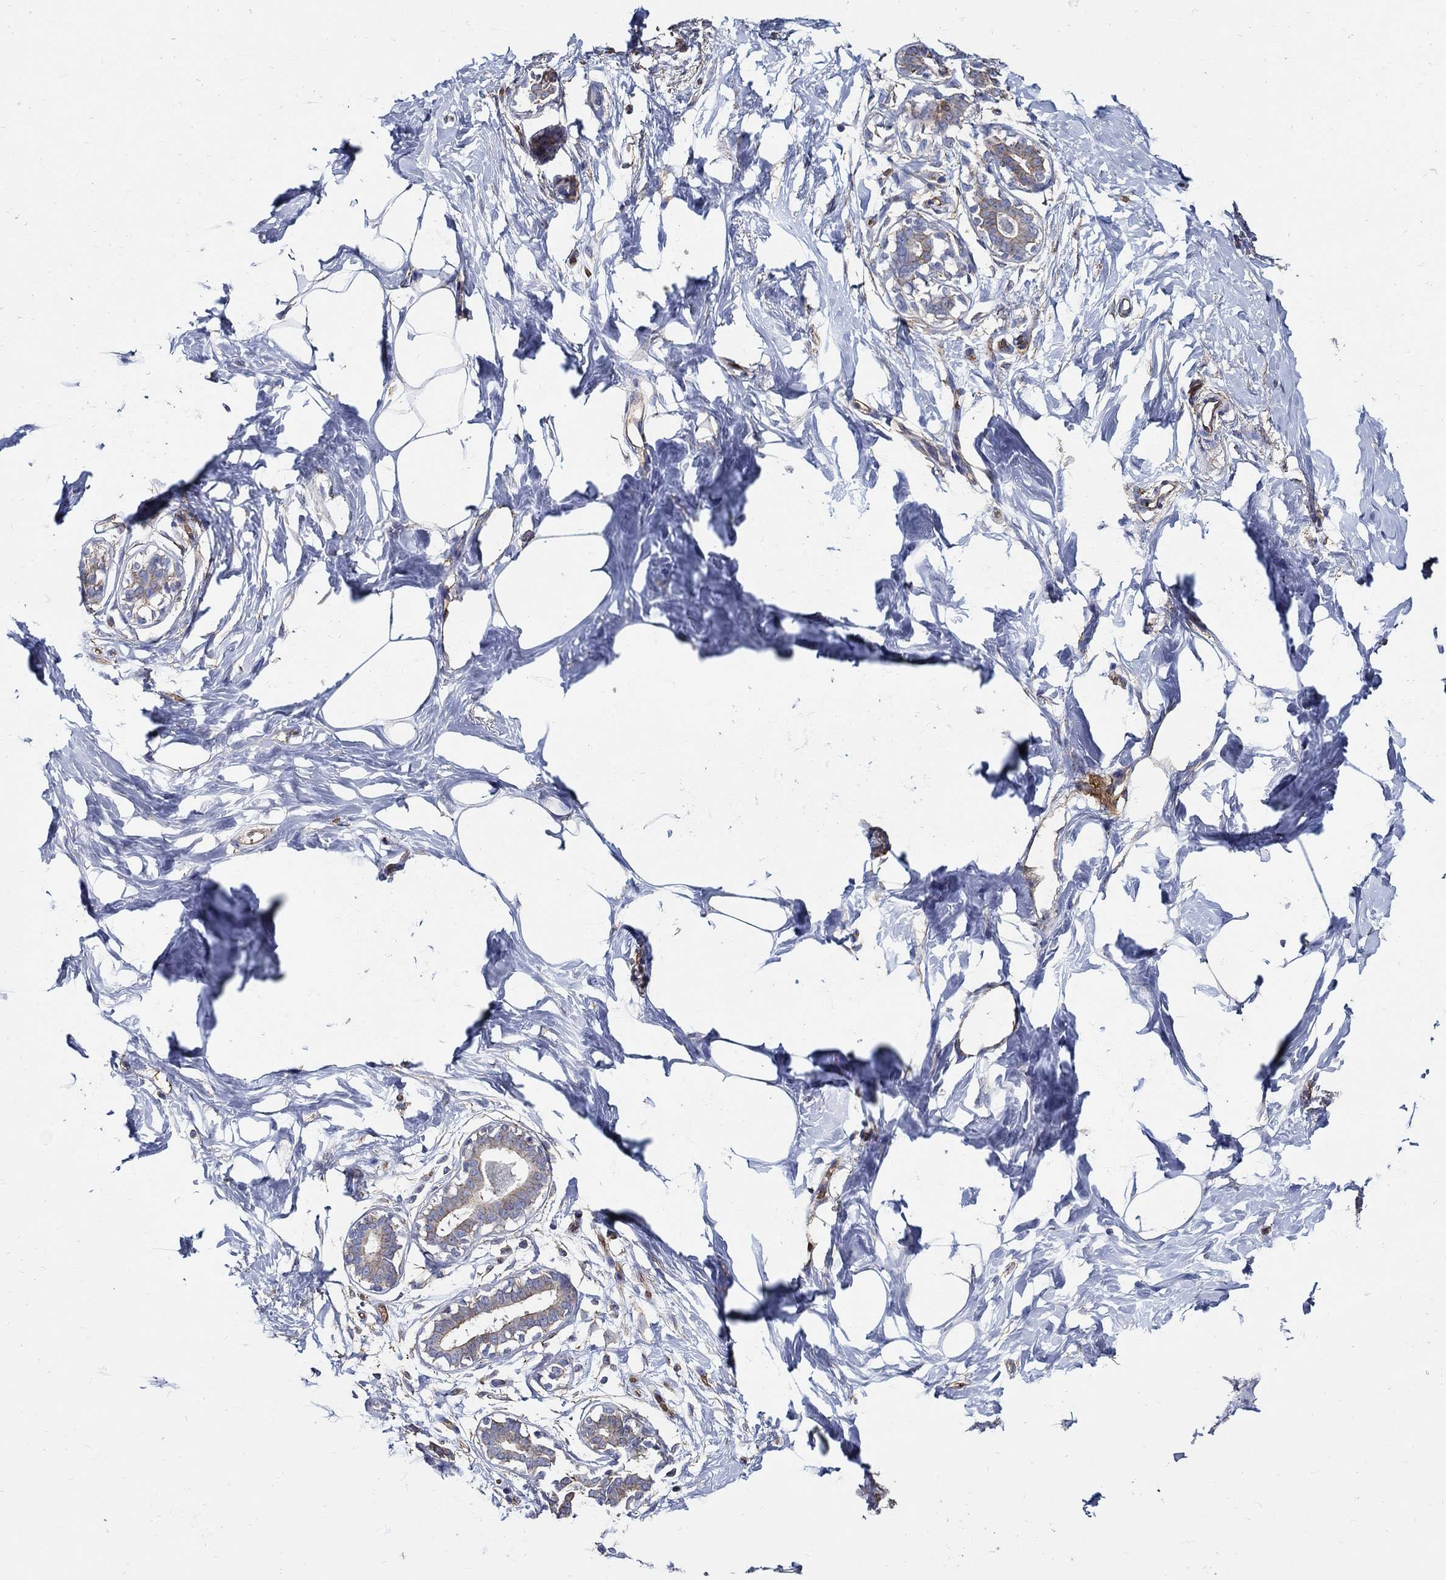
{"staining": {"intensity": "negative", "quantity": "none", "location": "none"}, "tissue": "breast", "cell_type": "Adipocytes", "image_type": "normal", "snomed": [{"axis": "morphology", "description": "Normal tissue, NOS"}, {"axis": "morphology", "description": "Lobular carcinoma, in situ"}, {"axis": "topography", "description": "Breast"}], "caption": "Immunohistochemistry (IHC) histopathology image of unremarkable human breast stained for a protein (brown), which displays no positivity in adipocytes.", "gene": "APBB3", "patient": {"sex": "female", "age": 35}}